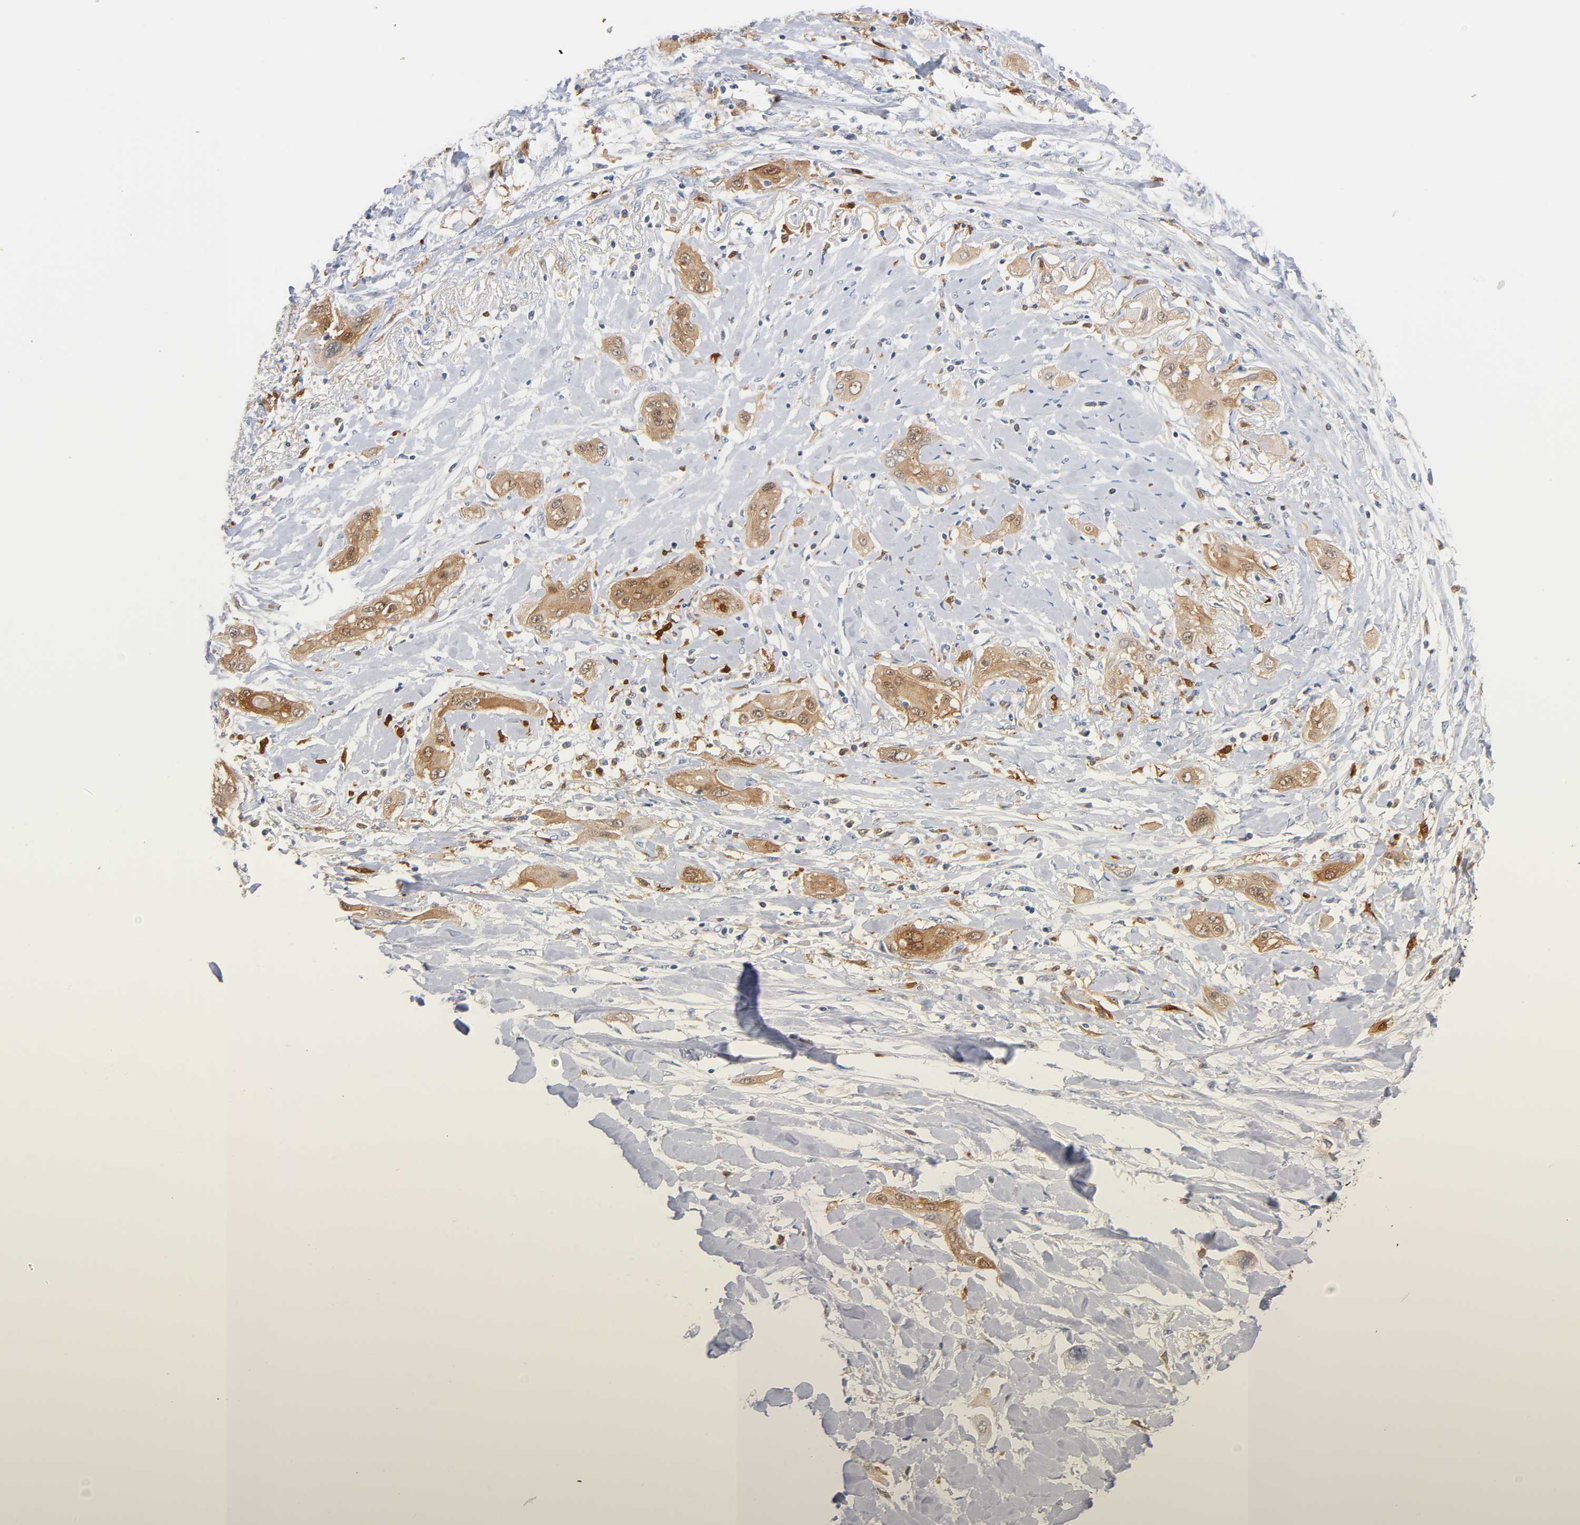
{"staining": {"intensity": "moderate", "quantity": ">75%", "location": "cytoplasmic/membranous,nuclear"}, "tissue": "lung cancer", "cell_type": "Tumor cells", "image_type": "cancer", "snomed": [{"axis": "morphology", "description": "Squamous cell carcinoma, NOS"}, {"axis": "topography", "description": "Lung"}], "caption": "High-power microscopy captured an IHC histopathology image of squamous cell carcinoma (lung), revealing moderate cytoplasmic/membranous and nuclear expression in approximately >75% of tumor cells.", "gene": "IL18", "patient": {"sex": "female", "age": 47}}